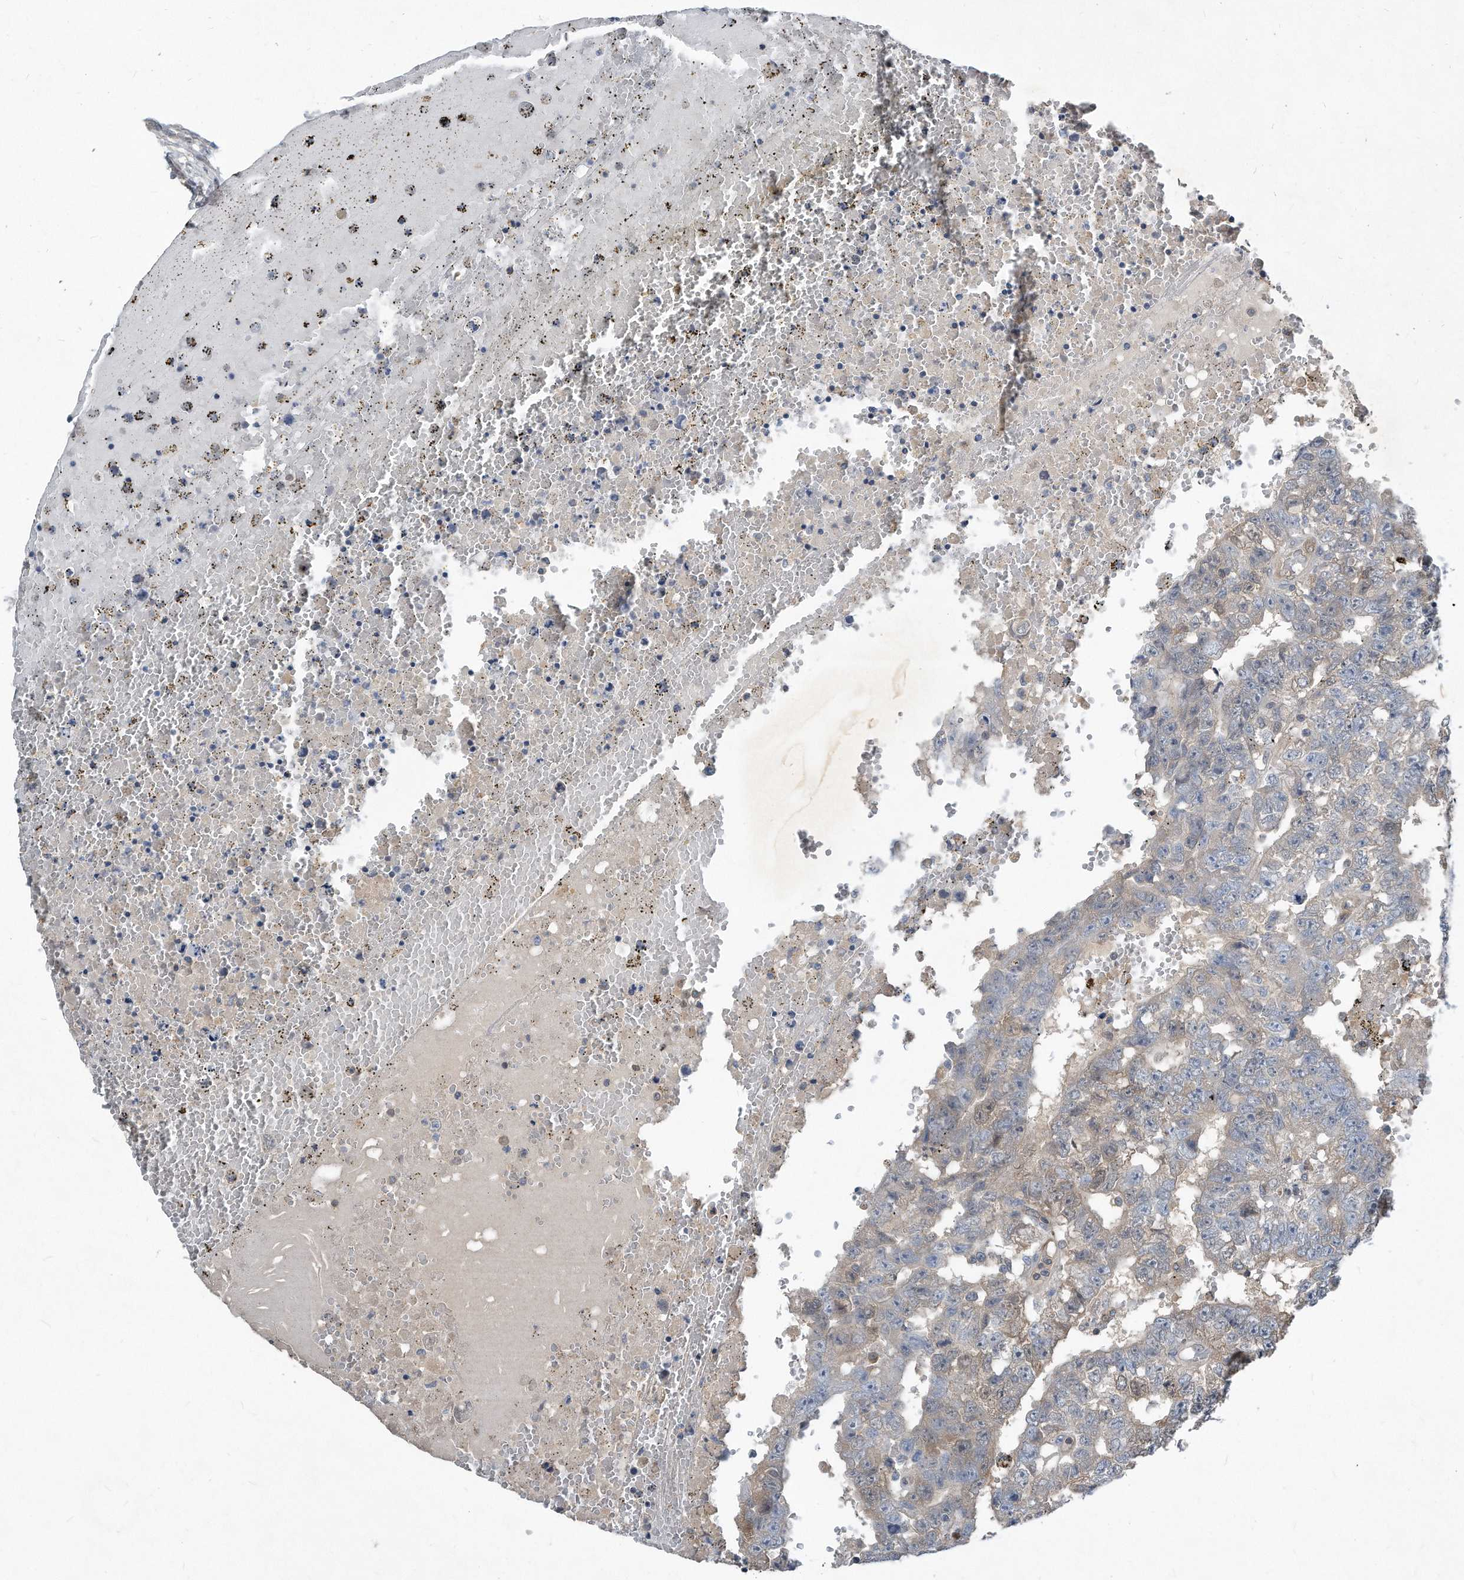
{"staining": {"intensity": "negative", "quantity": "none", "location": "none"}, "tissue": "testis cancer", "cell_type": "Tumor cells", "image_type": "cancer", "snomed": [{"axis": "morphology", "description": "Carcinoma, Embryonal, NOS"}, {"axis": "topography", "description": "Testis"}], "caption": "There is no significant staining in tumor cells of testis cancer.", "gene": "MAP2K6", "patient": {"sex": "male", "age": 25}}